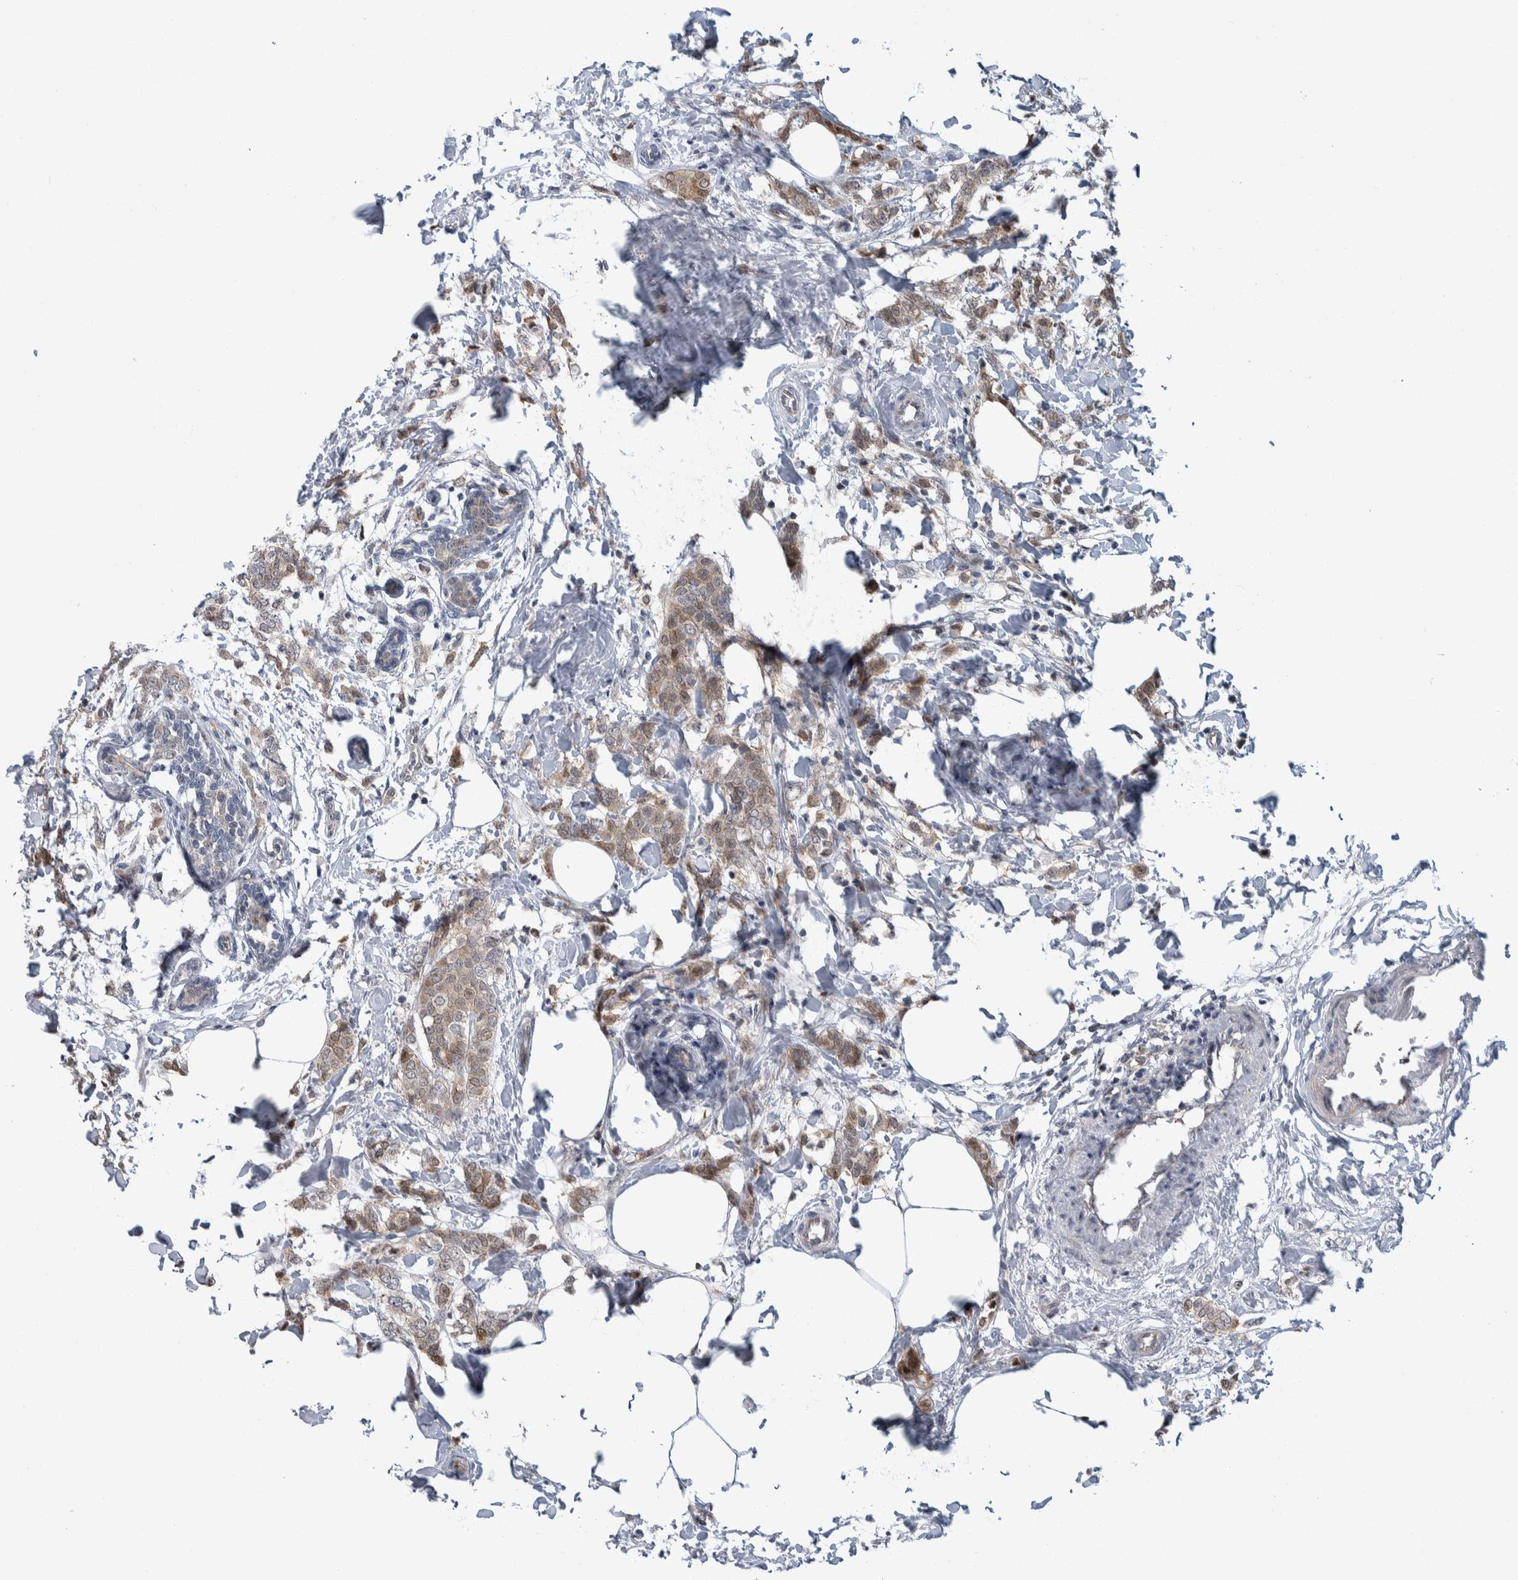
{"staining": {"intensity": "weak", "quantity": ">75%", "location": "cytoplasmic/membranous"}, "tissue": "breast cancer", "cell_type": "Tumor cells", "image_type": "cancer", "snomed": [{"axis": "morphology", "description": "Lobular carcinoma, in situ"}, {"axis": "morphology", "description": "Lobular carcinoma"}, {"axis": "topography", "description": "Breast"}], "caption": "DAB immunohistochemical staining of breast cancer demonstrates weak cytoplasmic/membranous protein staining in approximately >75% of tumor cells.", "gene": "PTPA", "patient": {"sex": "female", "age": 41}}